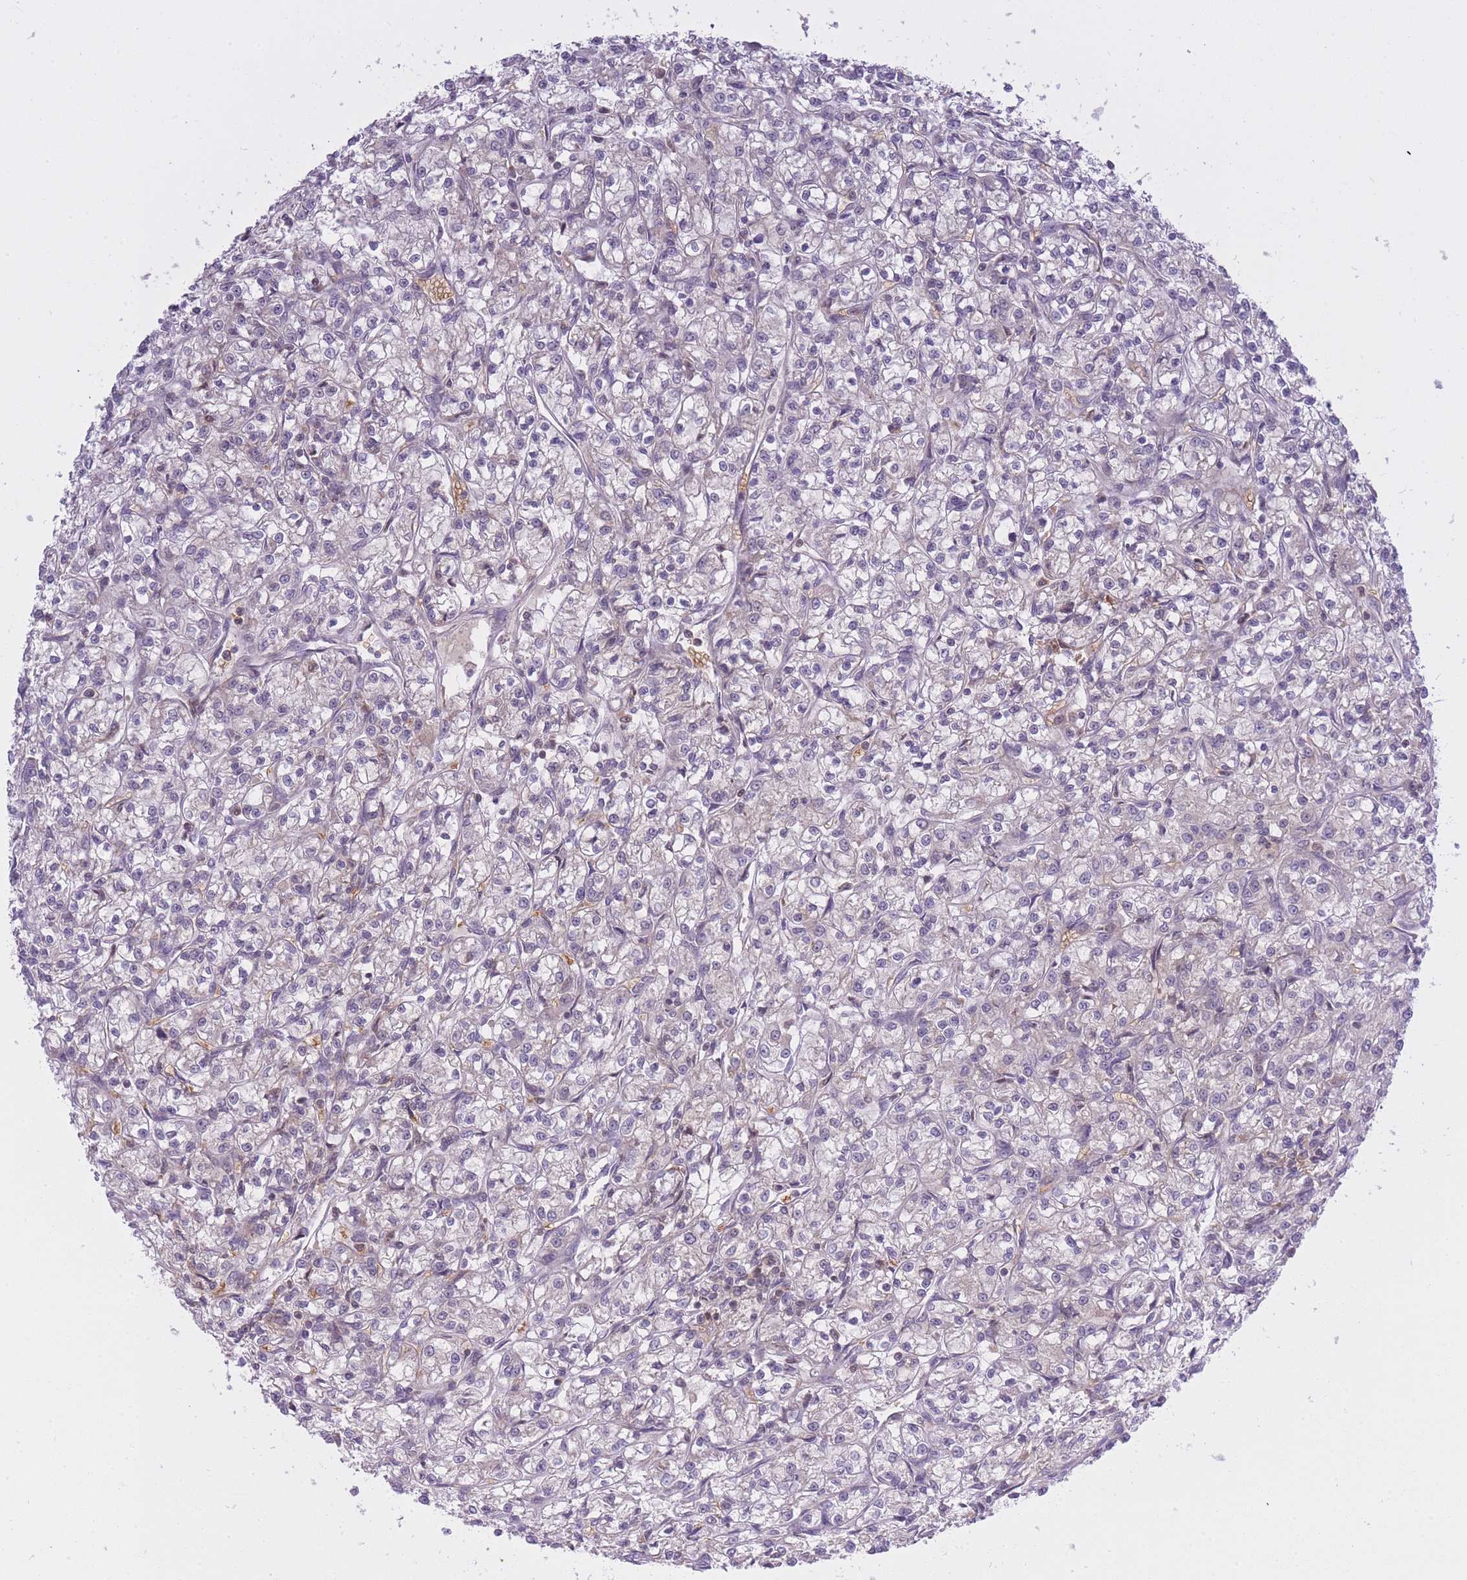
{"staining": {"intensity": "negative", "quantity": "none", "location": "none"}, "tissue": "renal cancer", "cell_type": "Tumor cells", "image_type": "cancer", "snomed": [{"axis": "morphology", "description": "Adenocarcinoma, NOS"}, {"axis": "topography", "description": "Kidney"}], "caption": "DAB immunohistochemical staining of human adenocarcinoma (renal) reveals no significant staining in tumor cells.", "gene": "CXorf38", "patient": {"sex": "female", "age": 59}}